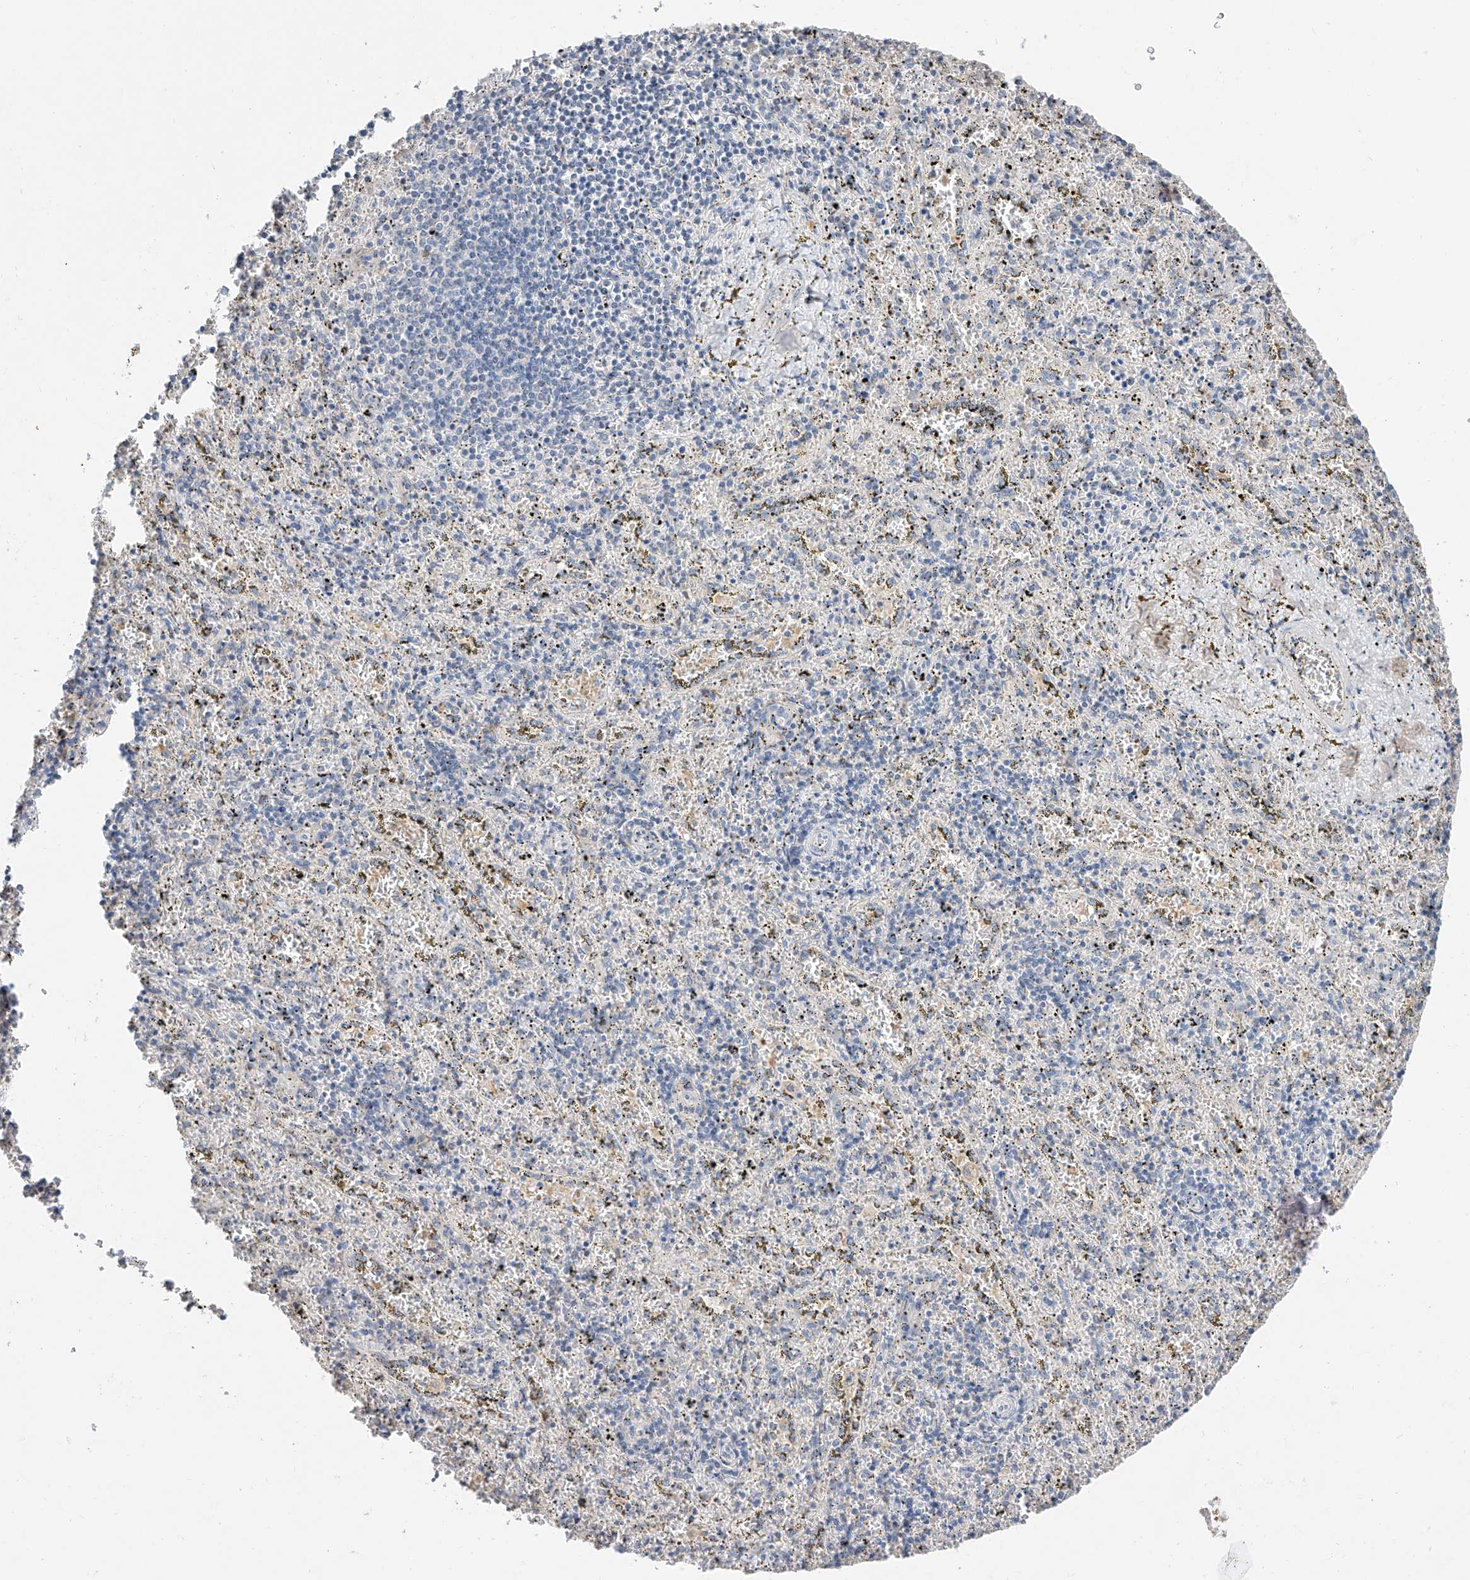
{"staining": {"intensity": "negative", "quantity": "none", "location": "none"}, "tissue": "spleen", "cell_type": "Cells in red pulp", "image_type": "normal", "snomed": [{"axis": "morphology", "description": "Normal tissue, NOS"}, {"axis": "topography", "description": "Spleen"}], "caption": "The immunohistochemistry image has no significant positivity in cells in red pulp of spleen.", "gene": "FUCA2", "patient": {"sex": "male", "age": 11}}